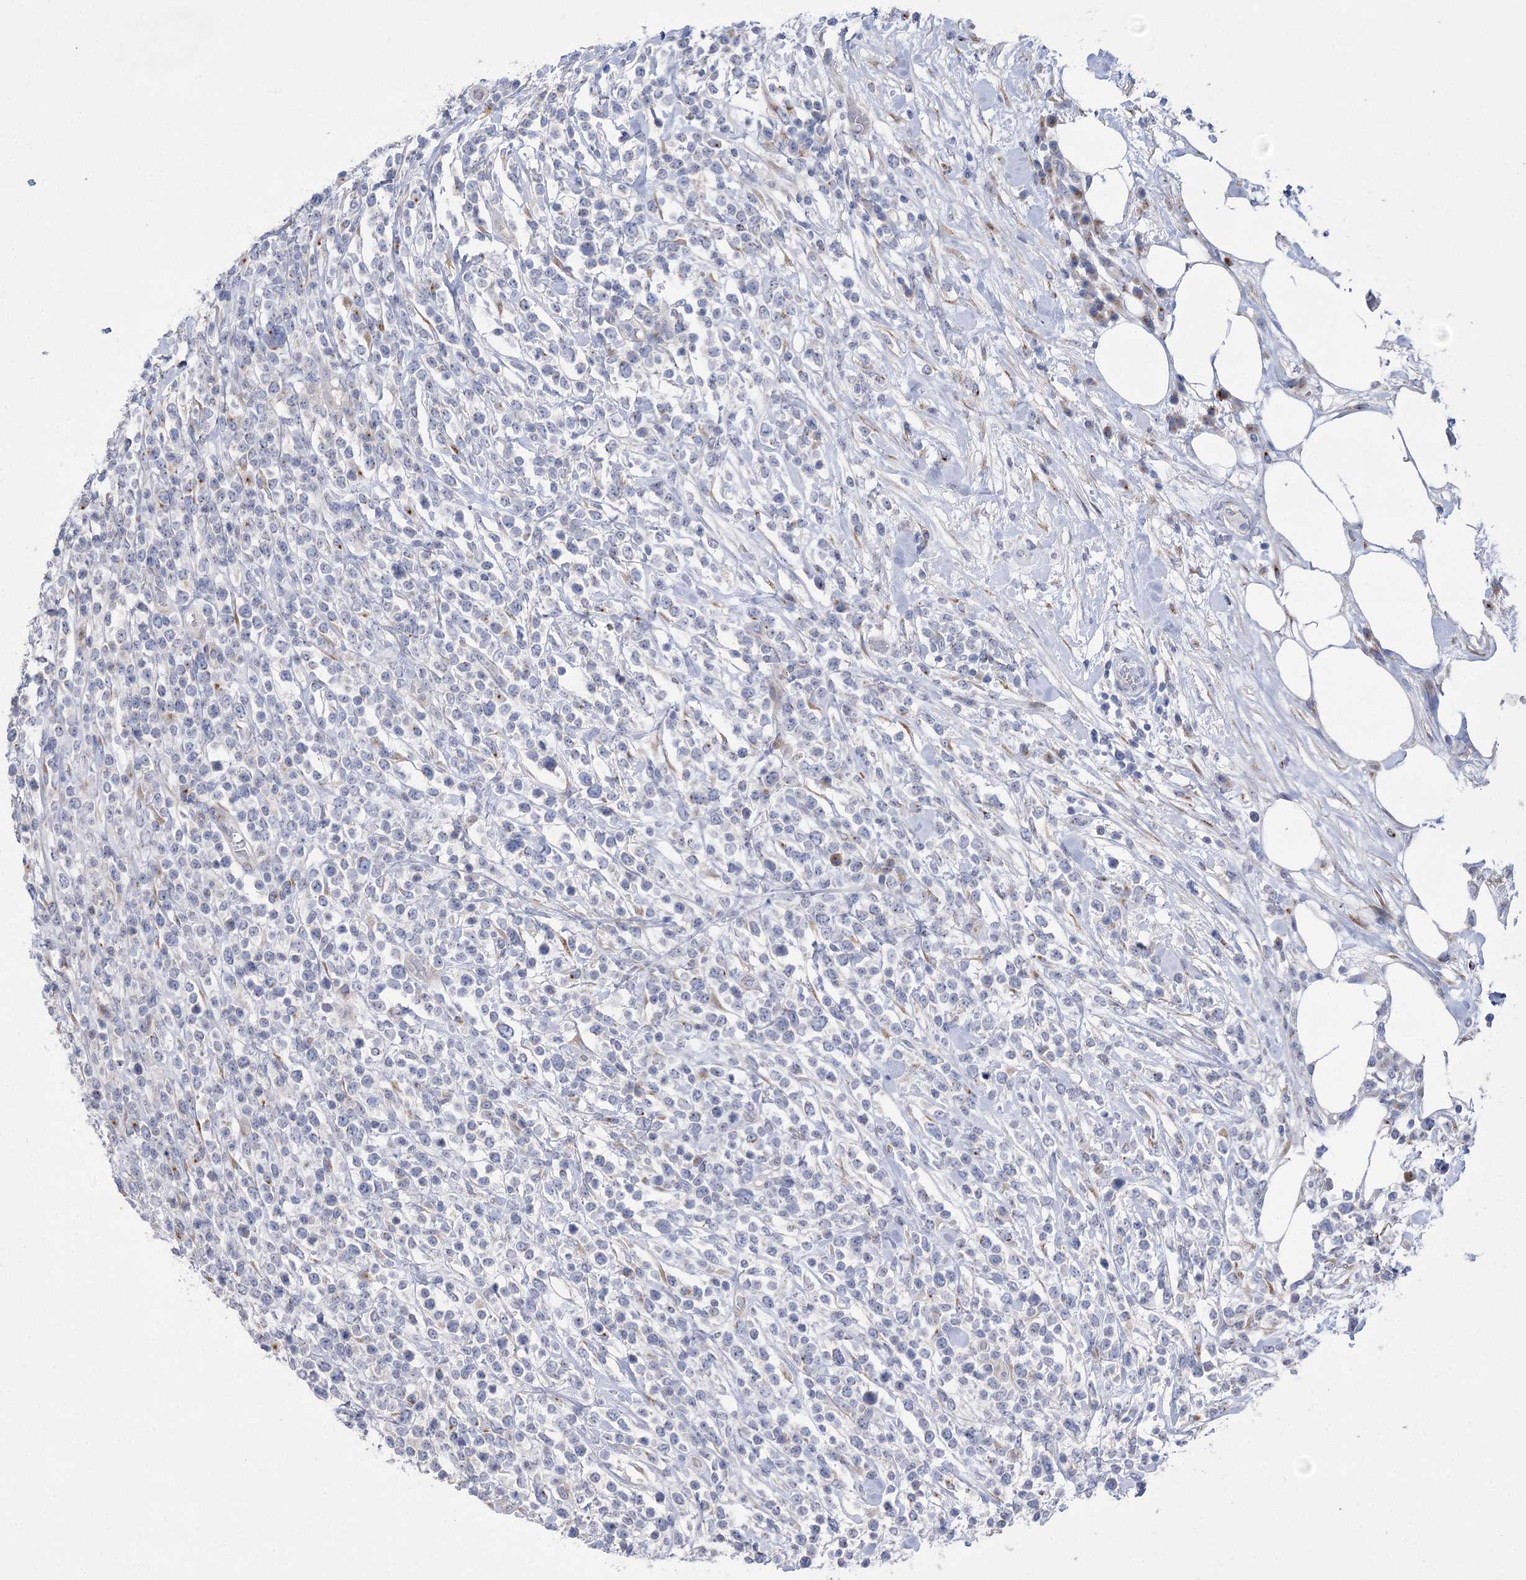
{"staining": {"intensity": "negative", "quantity": "none", "location": "none"}, "tissue": "lymphoma", "cell_type": "Tumor cells", "image_type": "cancer", "snomed": [{"axis": "morphology", "description": "Malignant lymphoma, non-Hodgkin's type, High grade"}, {"axis": "topography", "description": "Colon"}], "caption": "IHC image of neoplastic tissue: lymphoma stained with DAB demonstrates no significant protein positivity in tumor cells.", "gene": "NME7", "patient": {"sex": "female", "age": 53}}